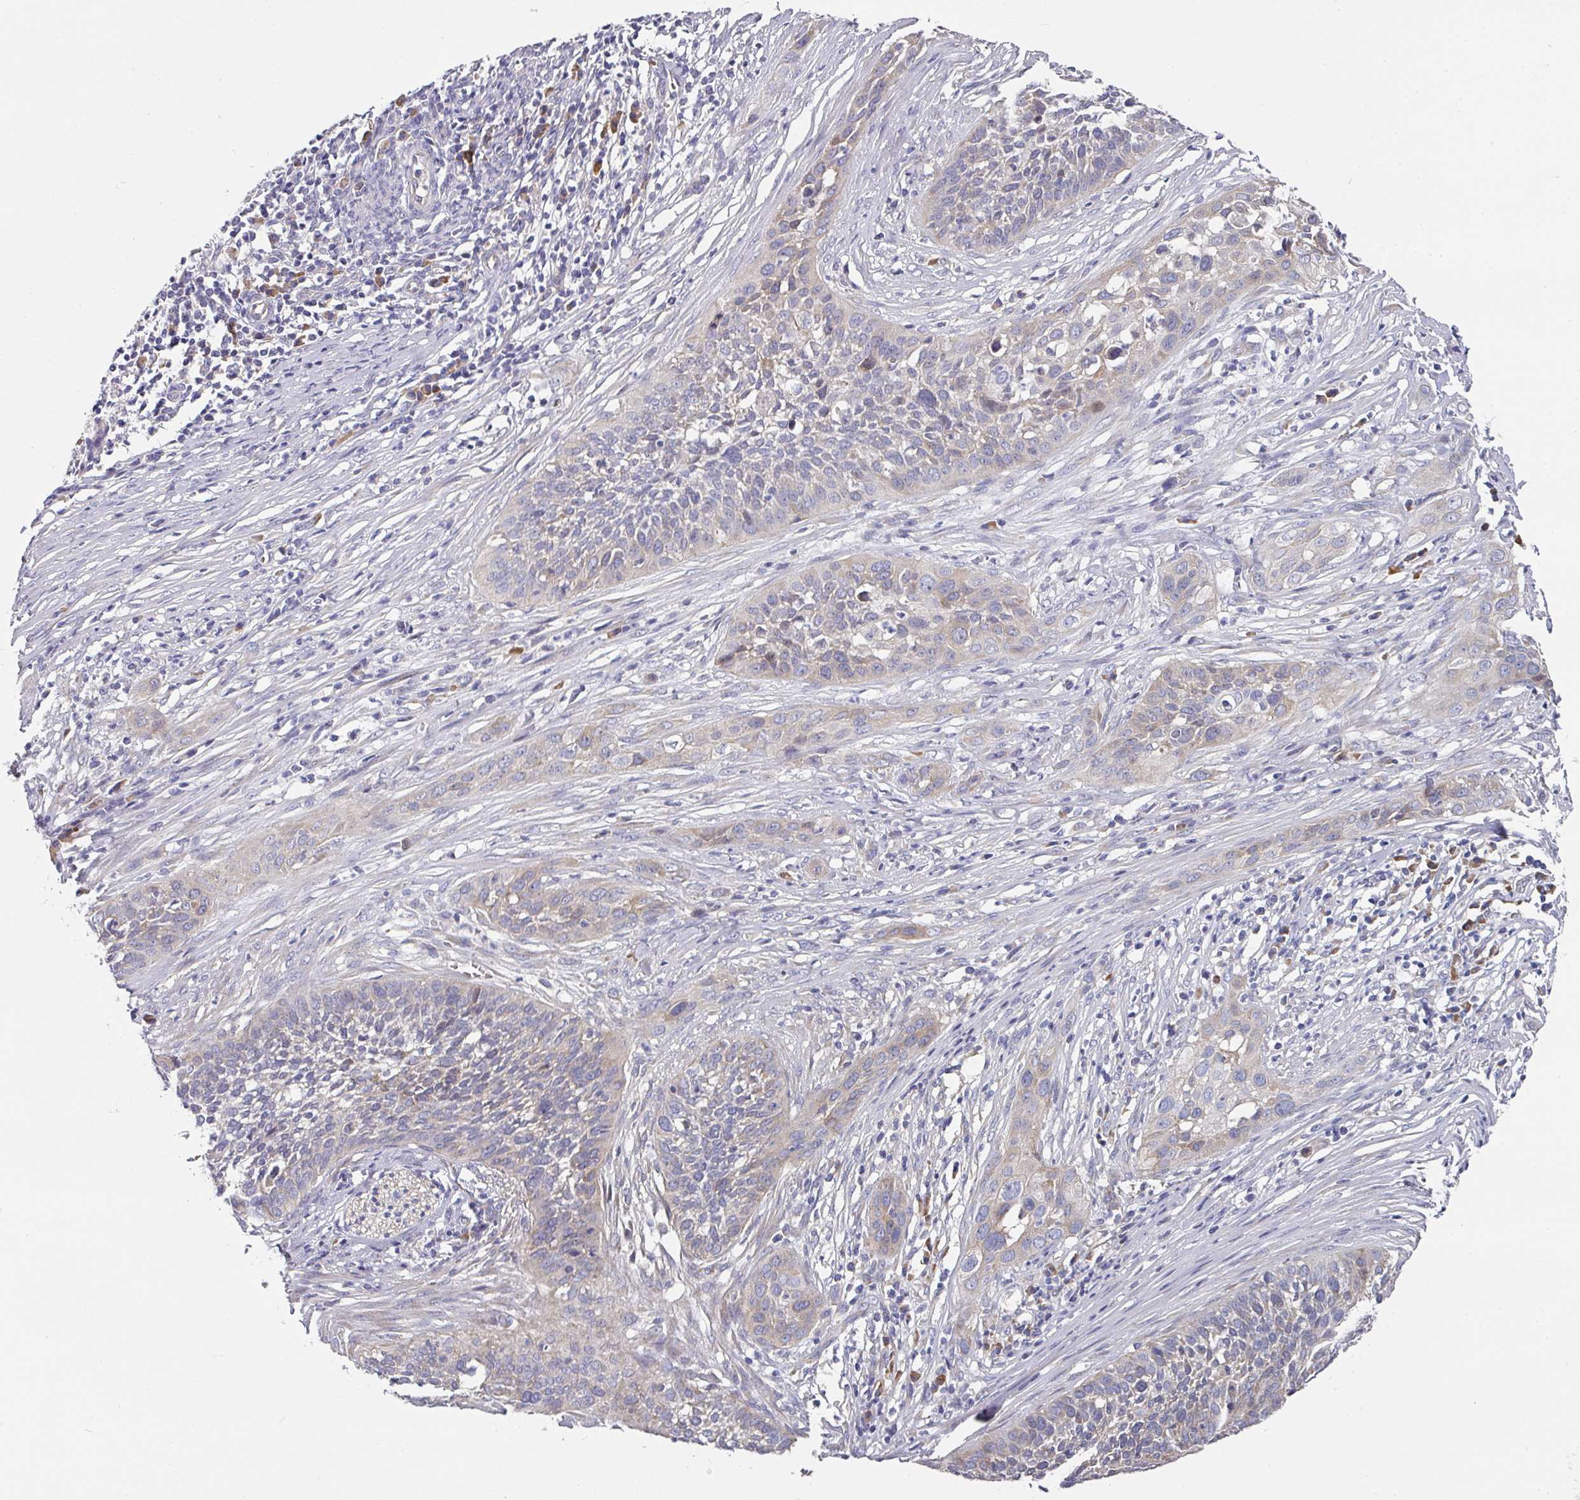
{"staining": {"intensity": "weak", "quantity": "<25%", "location": "cytoplasmic/membranous"}, "tissue": "cervical cancer", "cell_type": "Tumor cells", "image_type": "cancer", "snomed": [{"axis": "morphology", "description": "Squamous cell carcinoma, NOS"}, {"axis": "topography", "description": "Cervix"}], "caption": "This micrograph is of cervical cancer (squamous cell carcinoma) stained with immunohistochemistry (IHC) to label a protein in brown with the nuclei are counter-stained blue. There is no staining in tumor cells.", "gene": "PYROXD2", "patient": {"sex": "female", "age": 34}}